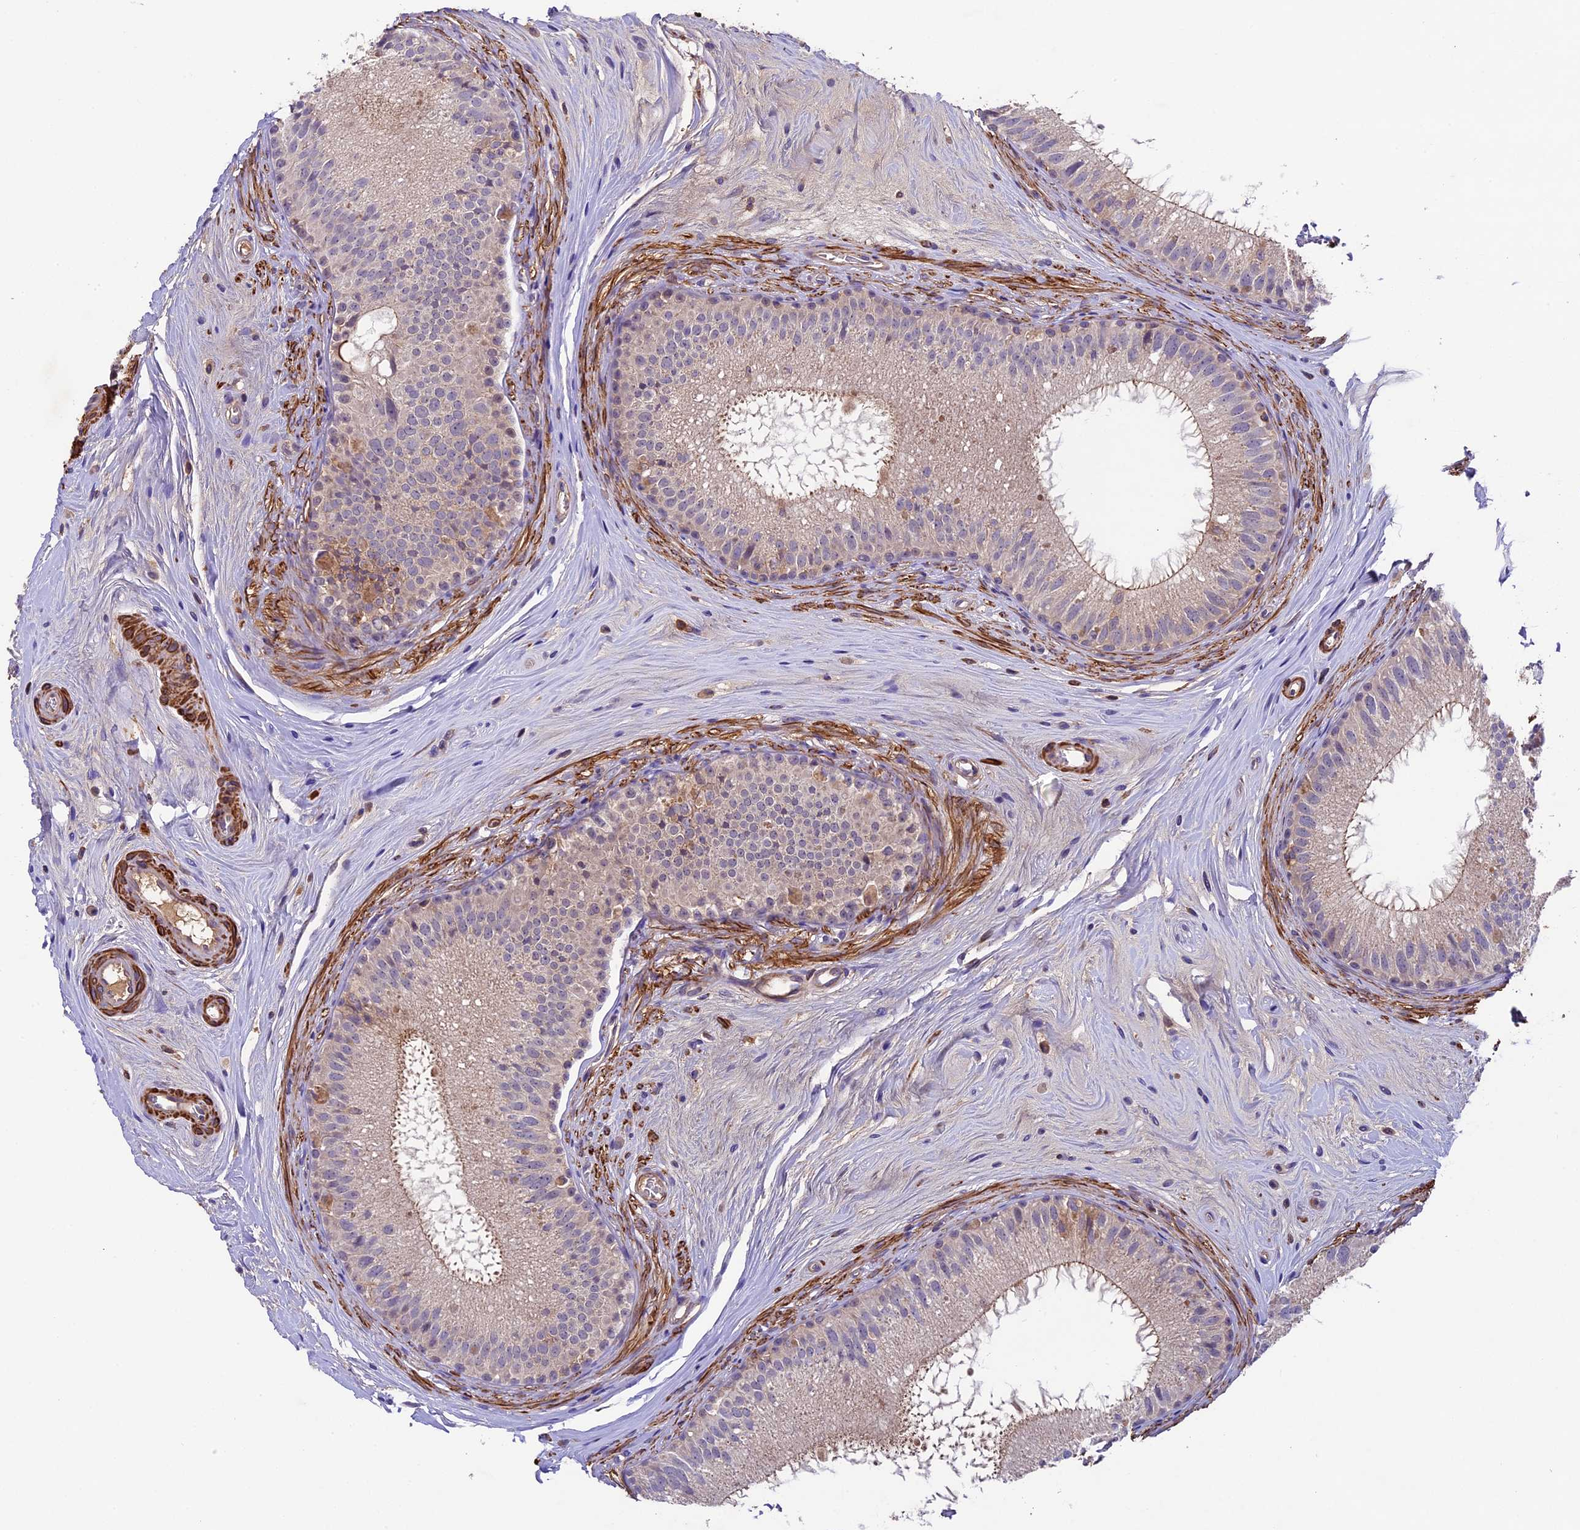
{"staining": {"intensity": "weak", "quantity": "<25%", "location": "cytoplasmic/membranous"}, "tissue": "epididymis", "cell_type": "Glandular cells", "image_type": "normal", "snomed": [{"axis": "morphology", "description": "Normal tissue, NOS"}, {"axis": "topography", "description": "Epididymis"}], "caption": "High power microscopy micrograph of an immunohistochemistry (IHC) histopathology image of benign epididymis, revealing no significant expression in glandular cells.", "gene": "TBC1D1", "patient": {"sex": "male", "age": 33}}